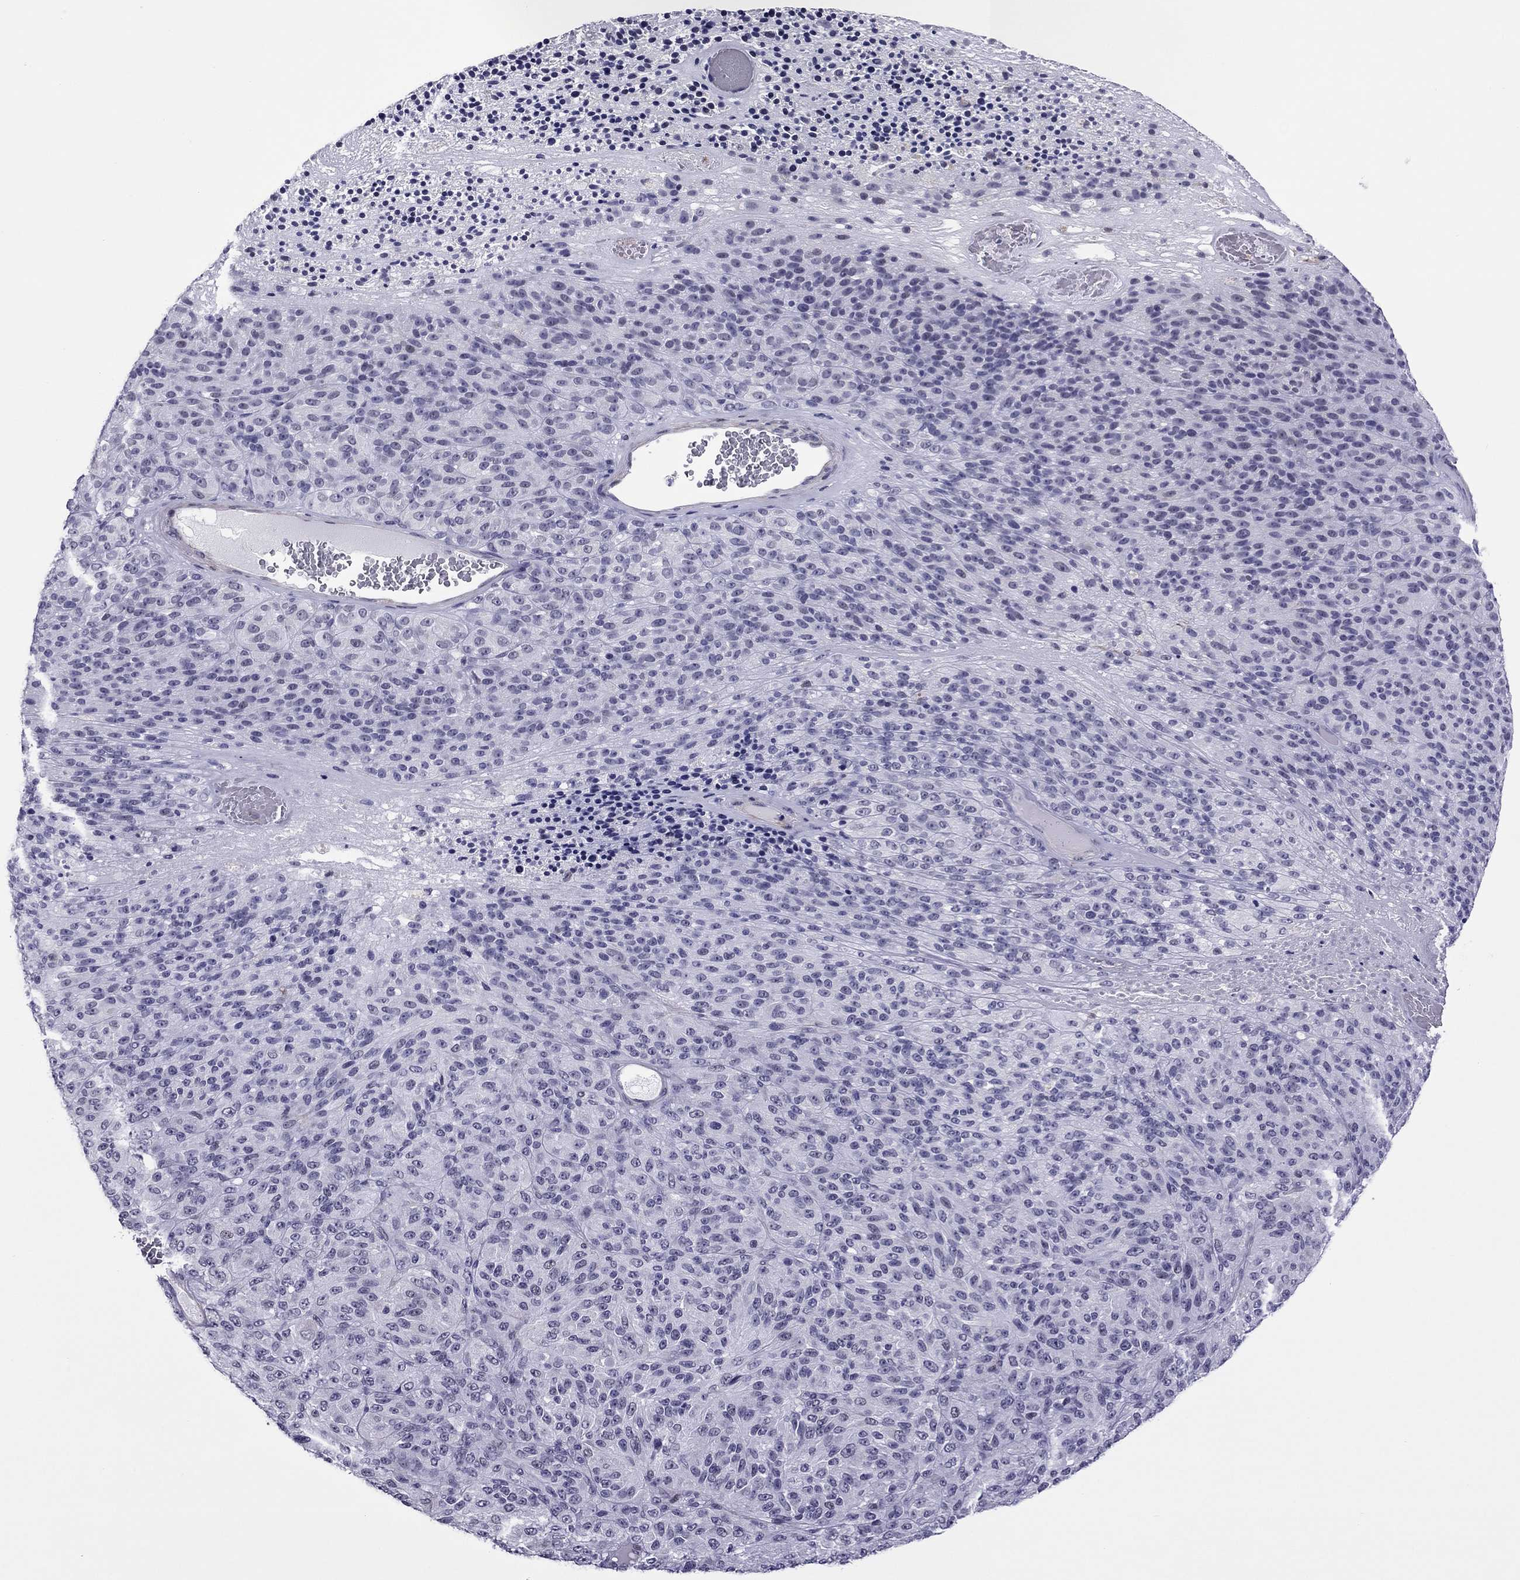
{"staining": {"intensity": "negative", "quantity": "none", "location": "none"}, "tissue": "melanoma", "cell_type": "Tumor cells", "image_type": "cancer", "snomed": [{"axis": "morphology", "description": "Malignant melanoma, Metastatic site"}, {"axis": "topography", "description": "Brain"}], "caption": "A micrograph of melanoma stained for a protein shows no brown staining in tumor cells.", "gene": "ZNF646", "patient": {"sex": "female", "age": 56}}